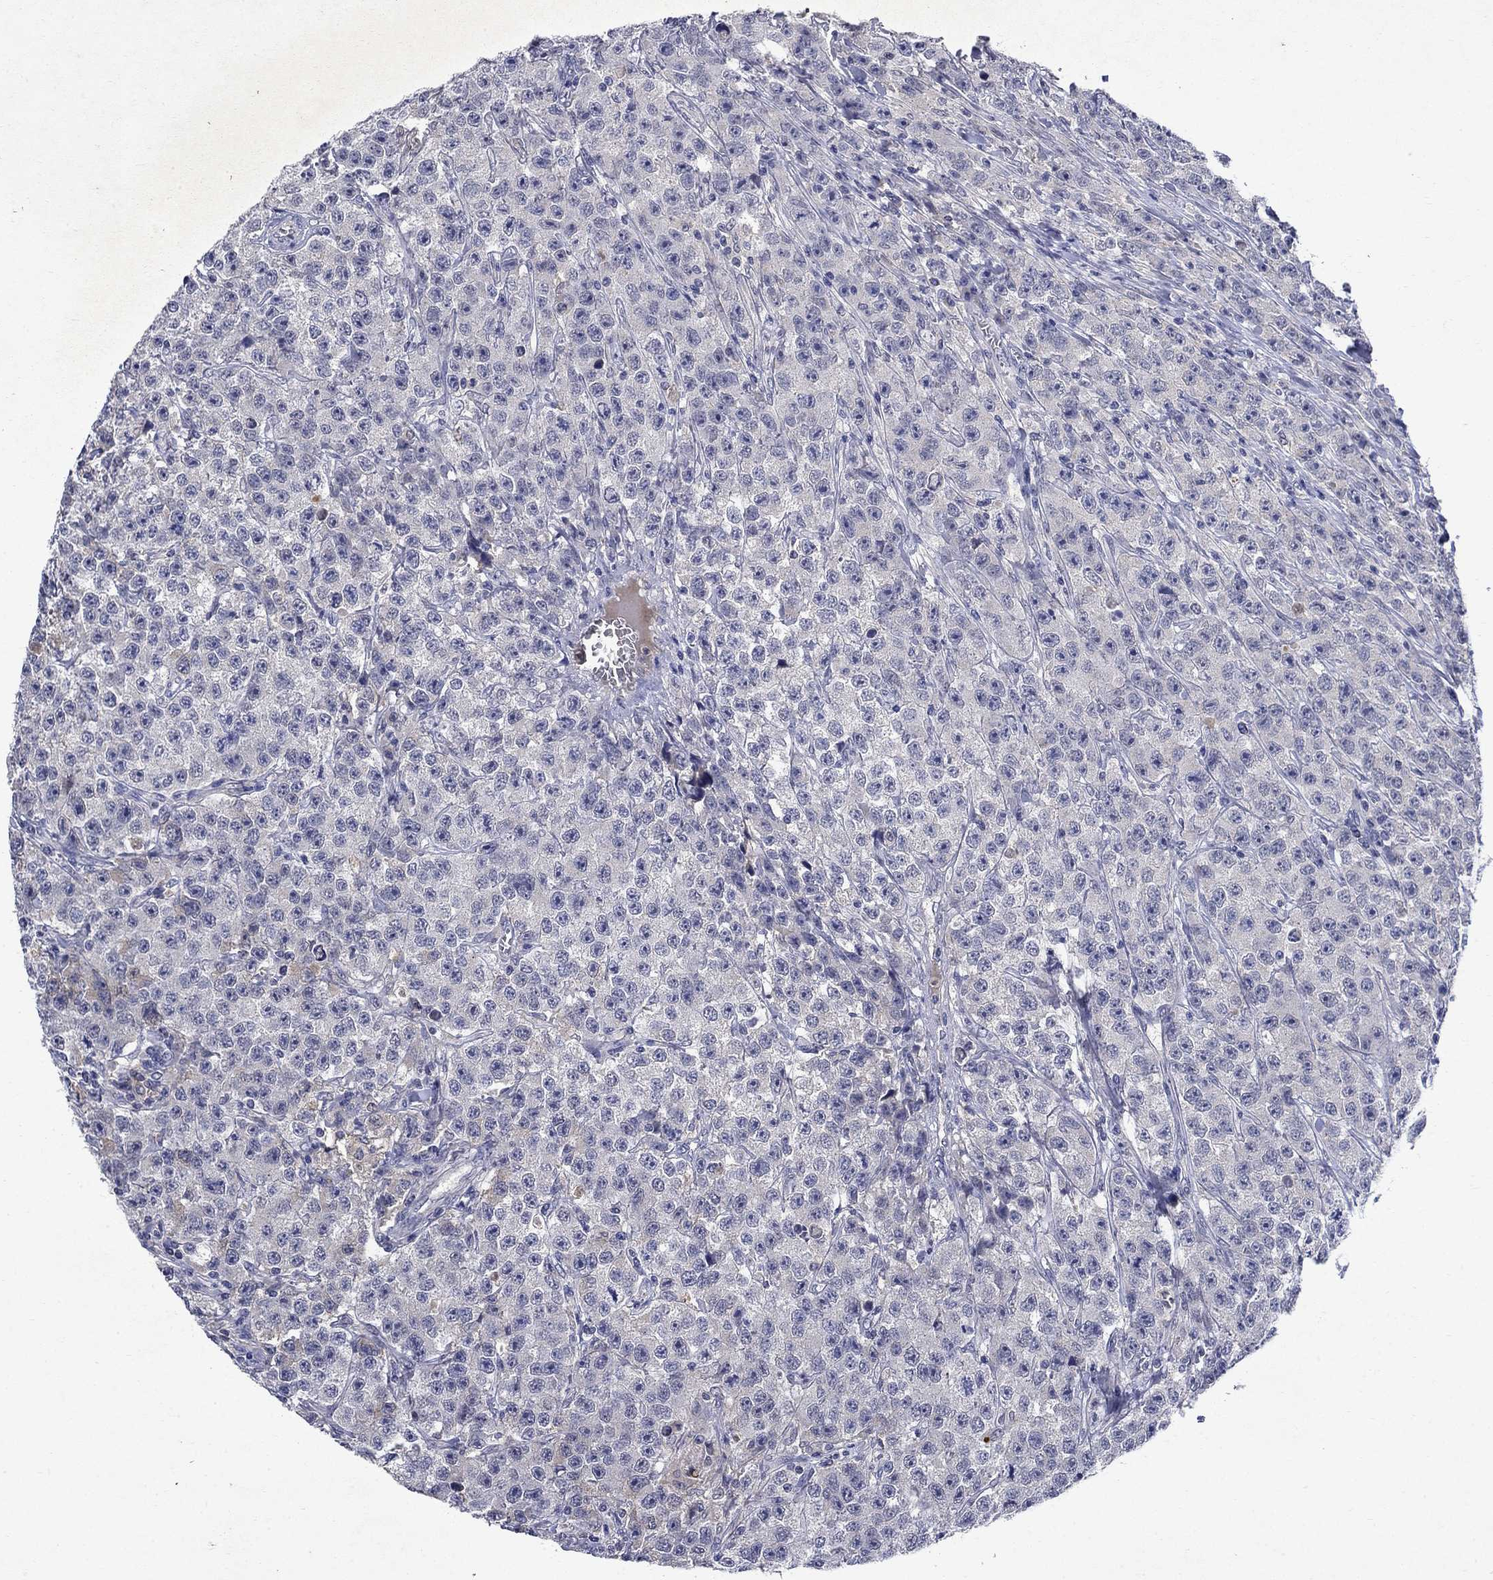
{"staining": {"intensity": "negative", "quantity": "none", "location": "none"}, "tissue": "testis cancer", "cell_type": "Tumor cells", "image_type": "cancer", "snomed": [{"axis": "morphology", "description": "Seminoma, NOS"}, {"axis": "topography", "description": "Testis"}], "caption": "The image exhibits no significant positivity in tumor cells of testis seminoma.", "gene": "STAB2", "patient": {"sex": "male", "age": 59}}